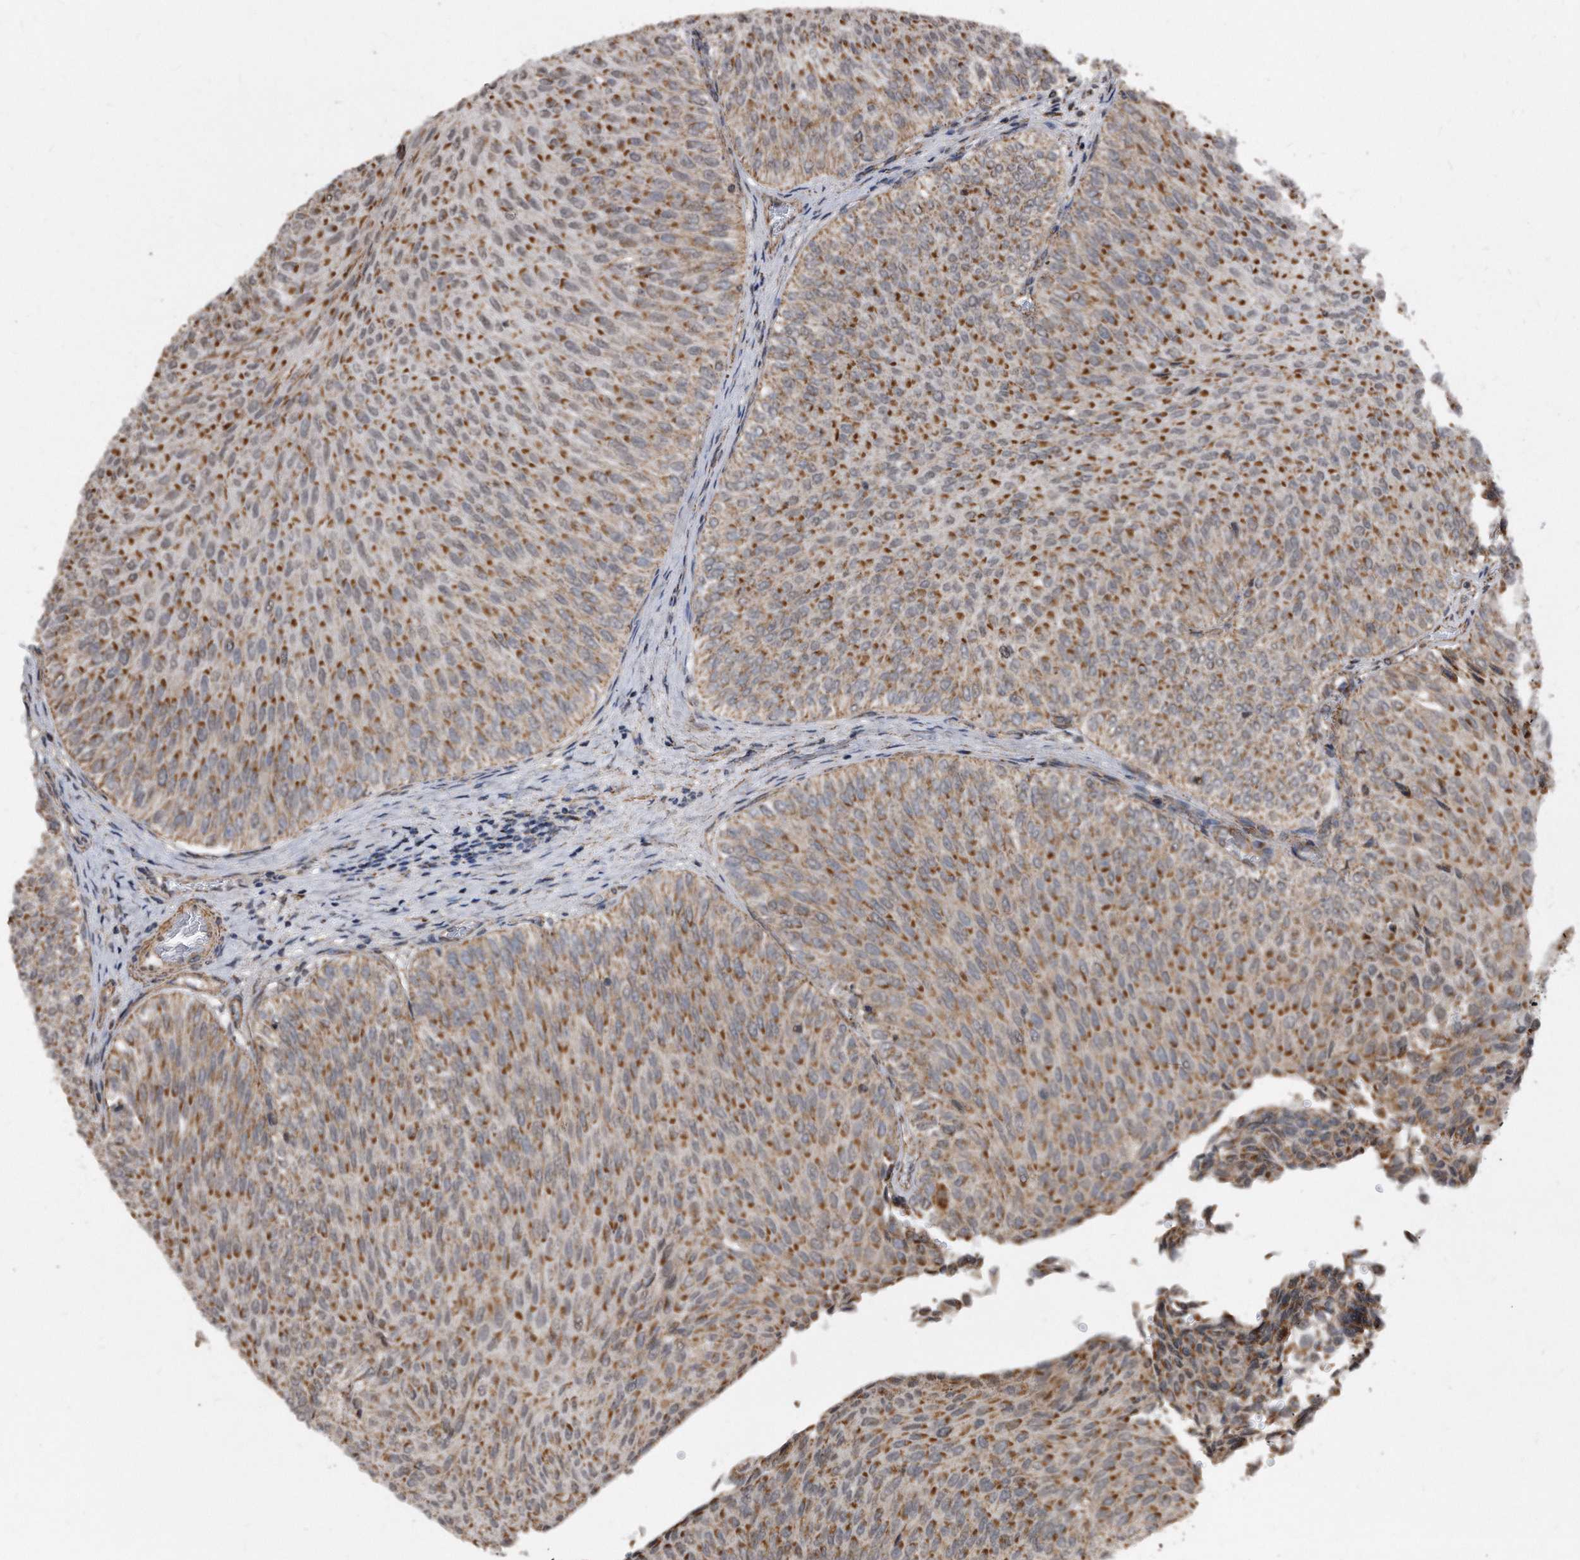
{"staining": {"intensity": "moderate", "quantity": ">75%", "location": "cytoplasmic/membranous"}, "tissue": "urothelial cancer", "cell_type": "Tumor cells", "image_type": "cancer", "snomed": [{"axis": "morphology", "description": "Urothelial carcinoma, Low grade"}, {"axis": "topography", "description": "Urinary bladder"}], "caption": "Urothelial cancer was stained to show a protein in brown. There is medium levels of moderate cytoplasmic/membranous staining in about >75% of tumor cells.", "gene": "DUSP22", "patient": {"sex": "male", "age": 78}}